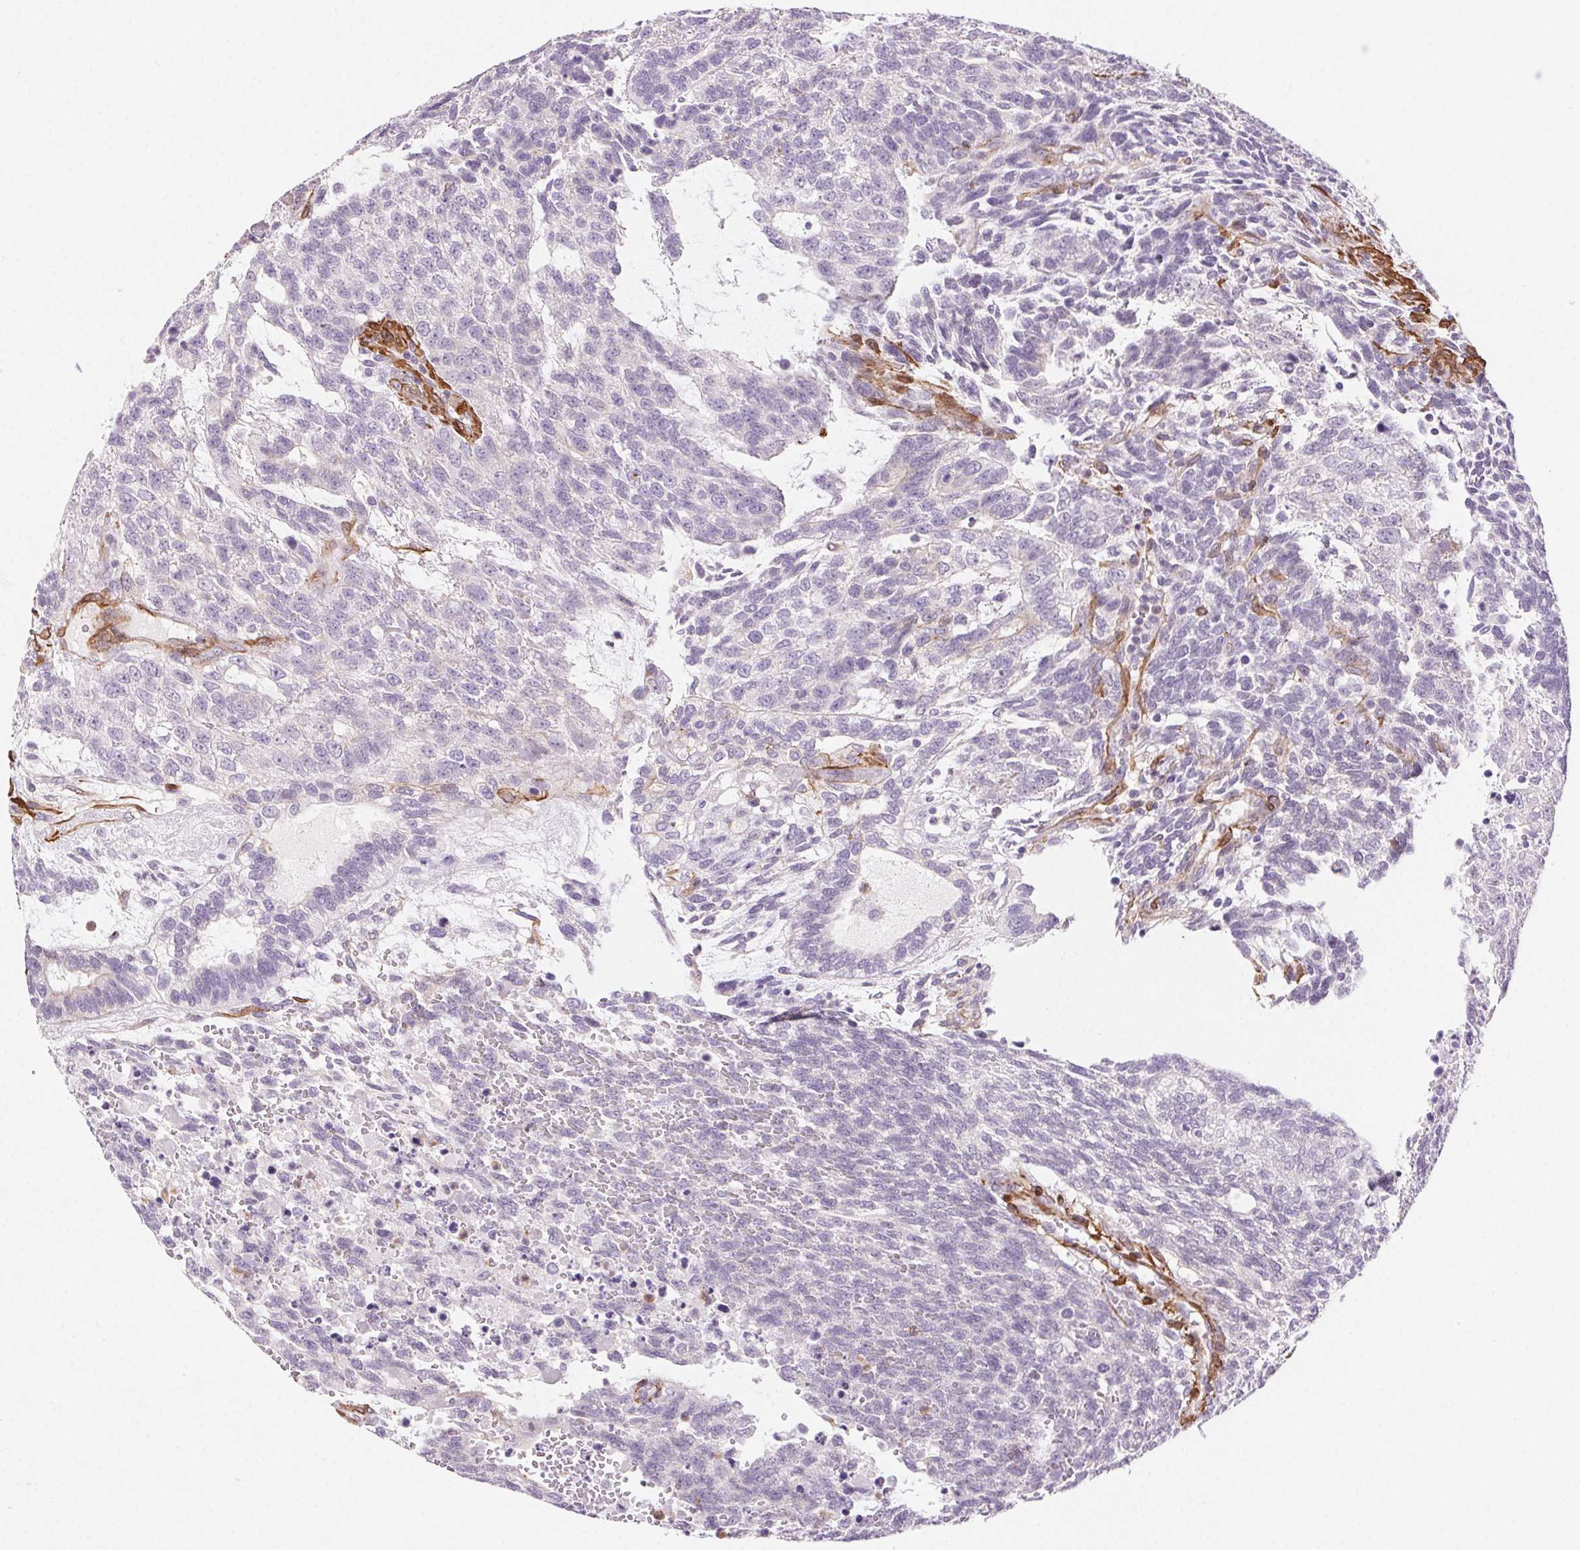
{"staining": {"intensity": "negative", "quantity": "none", "location": "none"}, "tissue": "testis cancer", "cell_type": "Tumor cells", "image_type": "cancer", "snomed": [{"axis": "morphology", "description": "Carcinoma, Embryonal, NOS"}, {"axis": "topography", "description": "Testis"}], "caption": "Tumor cells are negative for protein expression in human testis cancer (embryonal carcinoma).", "gene": "GPX8", "patient": {"sex": "male", "age": 23}}